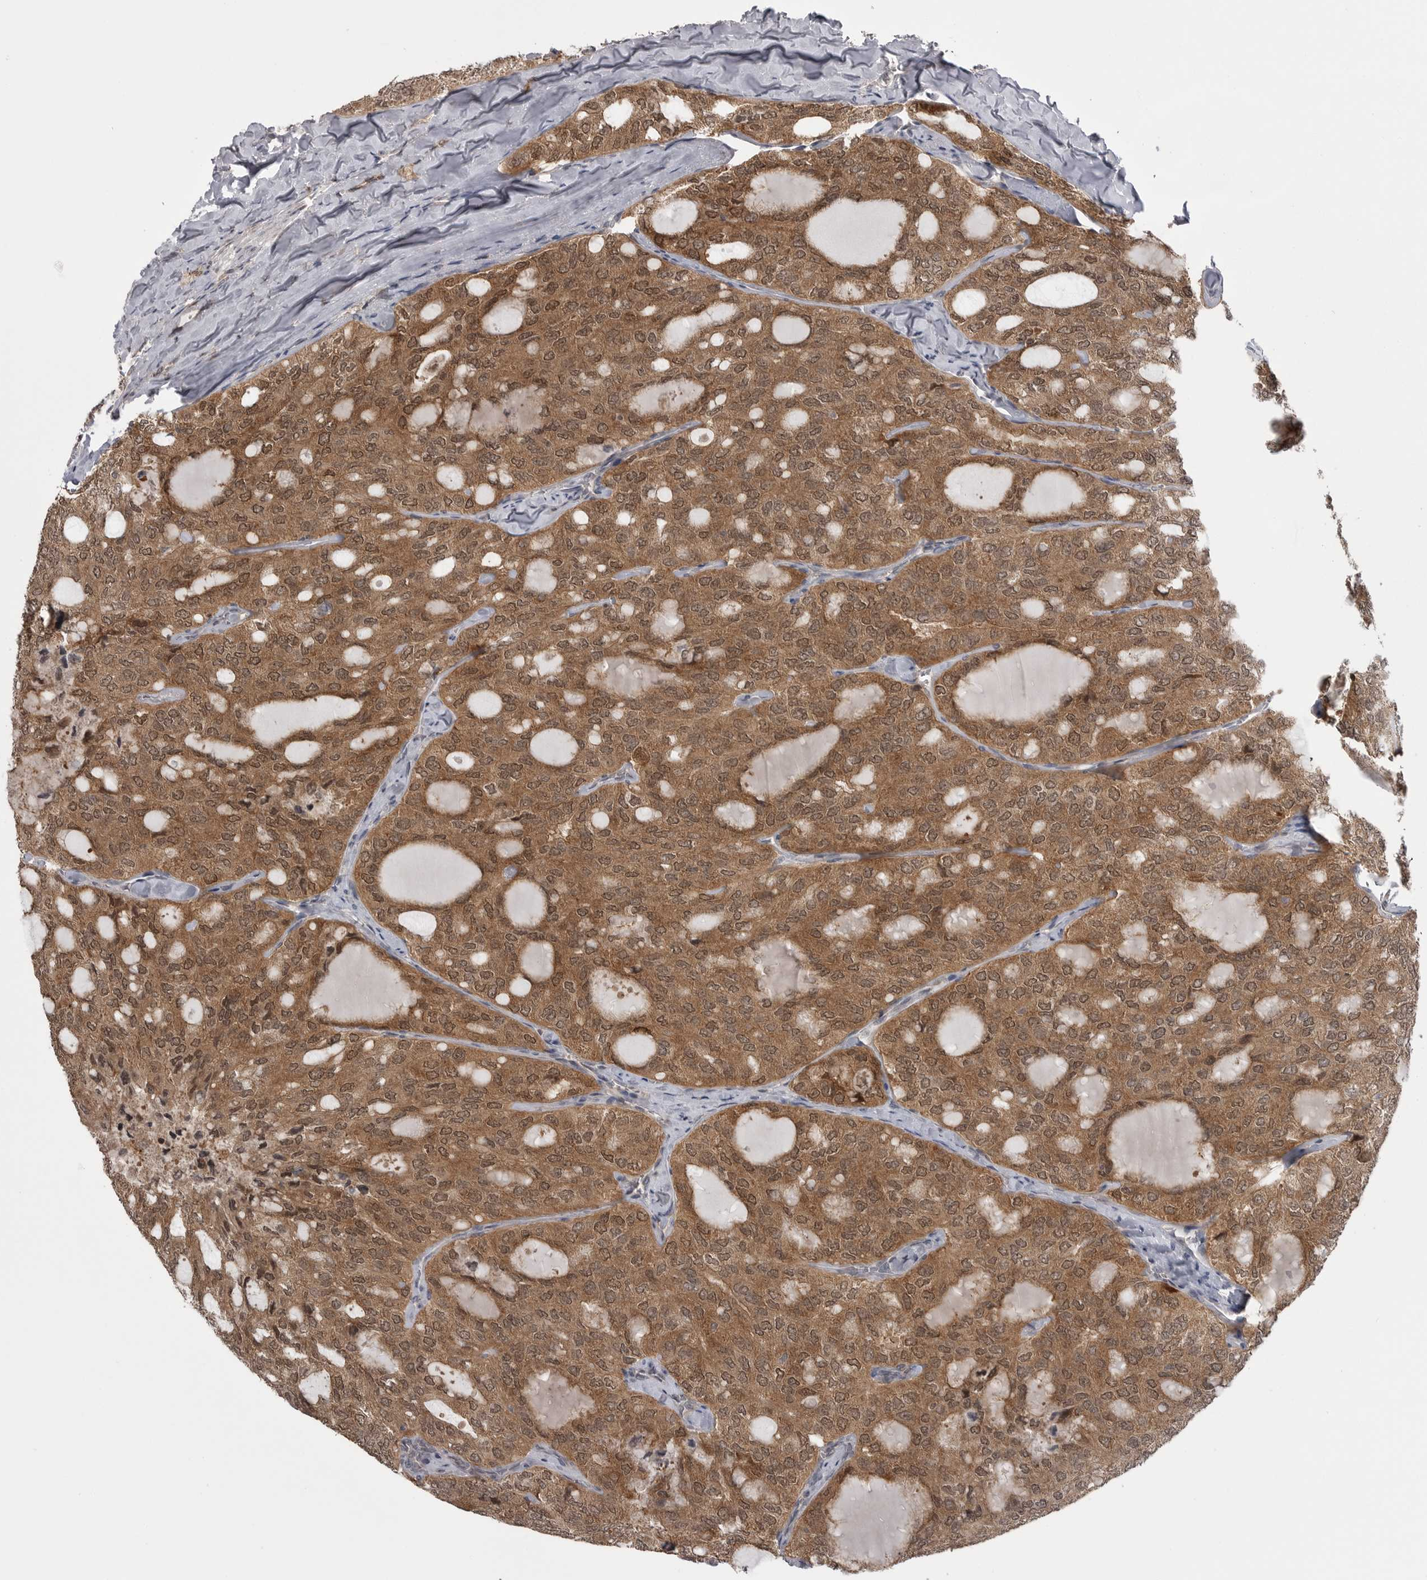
{"staining": {"intensity": "moderate", "quantity": ">75%", "location": "cytoplasmic/membranous,nuclear"}, "tissue": "thyroid cancer", "cell_type": "Tumor cells", "image_type": "cancer", "snomed": [{"axis": "morphology", "description": "Follicular adenoma carcinoma, NOS"}, {"axis": "topography", "description": "Thyroid gland"}], "caption": "The micrograph reveals immunohistochemical staining of follicular adenoma carcinoma (thyroid). There is moderate cytoplasmic/membranous and nuclear positivity is present in approximately >75% of tumor cells. Using DAB (3,3'-diaminobenzidine) (brown) and hematoxylin (blue) stains, captured at high magnification using brightfield microscopy.", "gene": "MAPK13", "patient": {"sex": "male", "age": 75}}